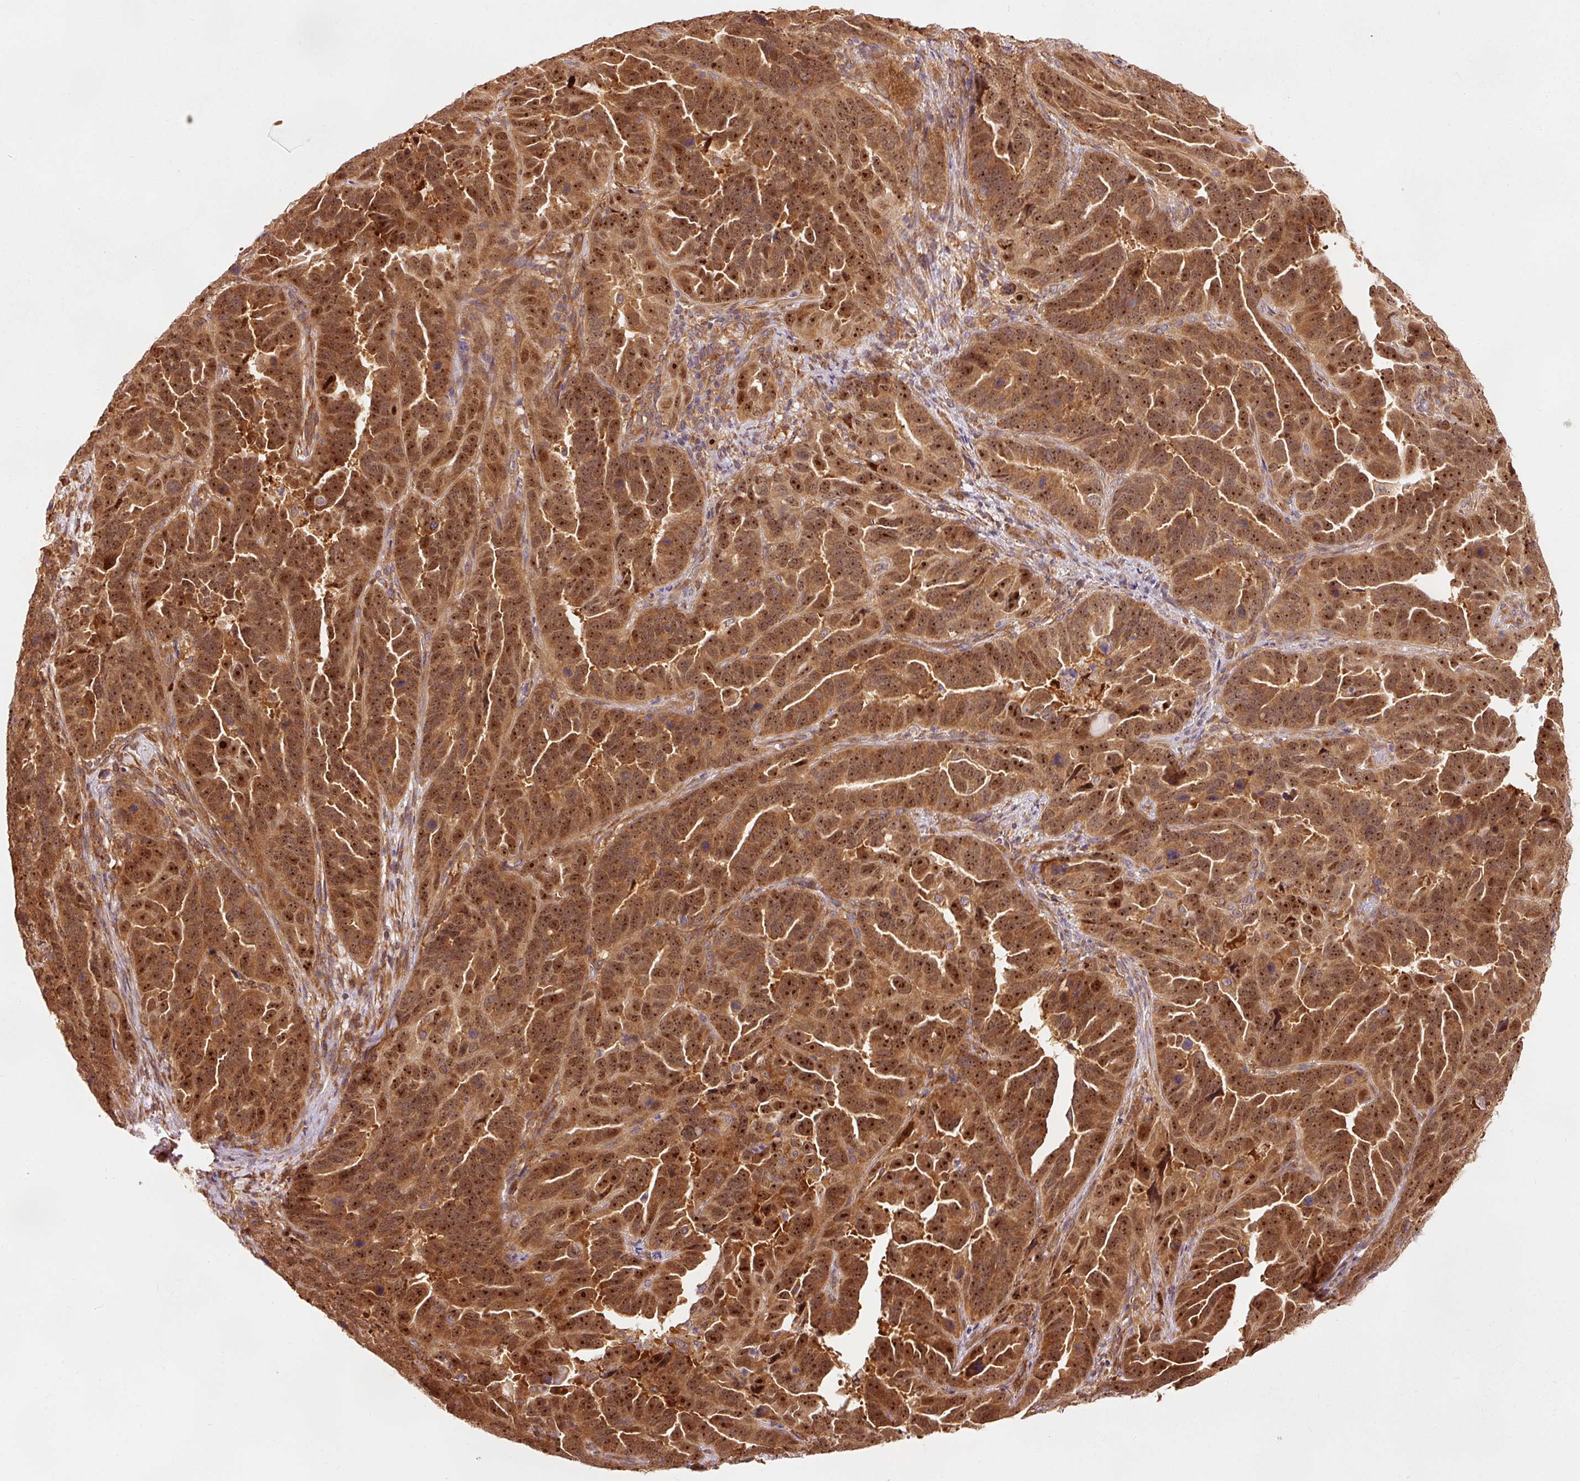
{"staining": {"intensity": "strong", "quantity": ">75%", "location": "cytoplasmic/membranous,nuclear"}, "tissue": "endometrial cancer", "cell_type": "Tumor cells", "image_type": "cancer", "snomed": [{"axis": "morphology", "description": "Adenocarcinoma, NOS"}, {"axis": "topography", "description": "Endometrium"}], "caption": "This photomicrograph demonstrates endometrial adenocarcinoma stained with IHC to label a protein in brown. The cytoplasmic/membranous and nuclear of tumor cells show strong positivity for the protein. Nuclei are counter-stained blue.", "gene": "EIF3B", "patient": {"sex": "female", "age": 65}}